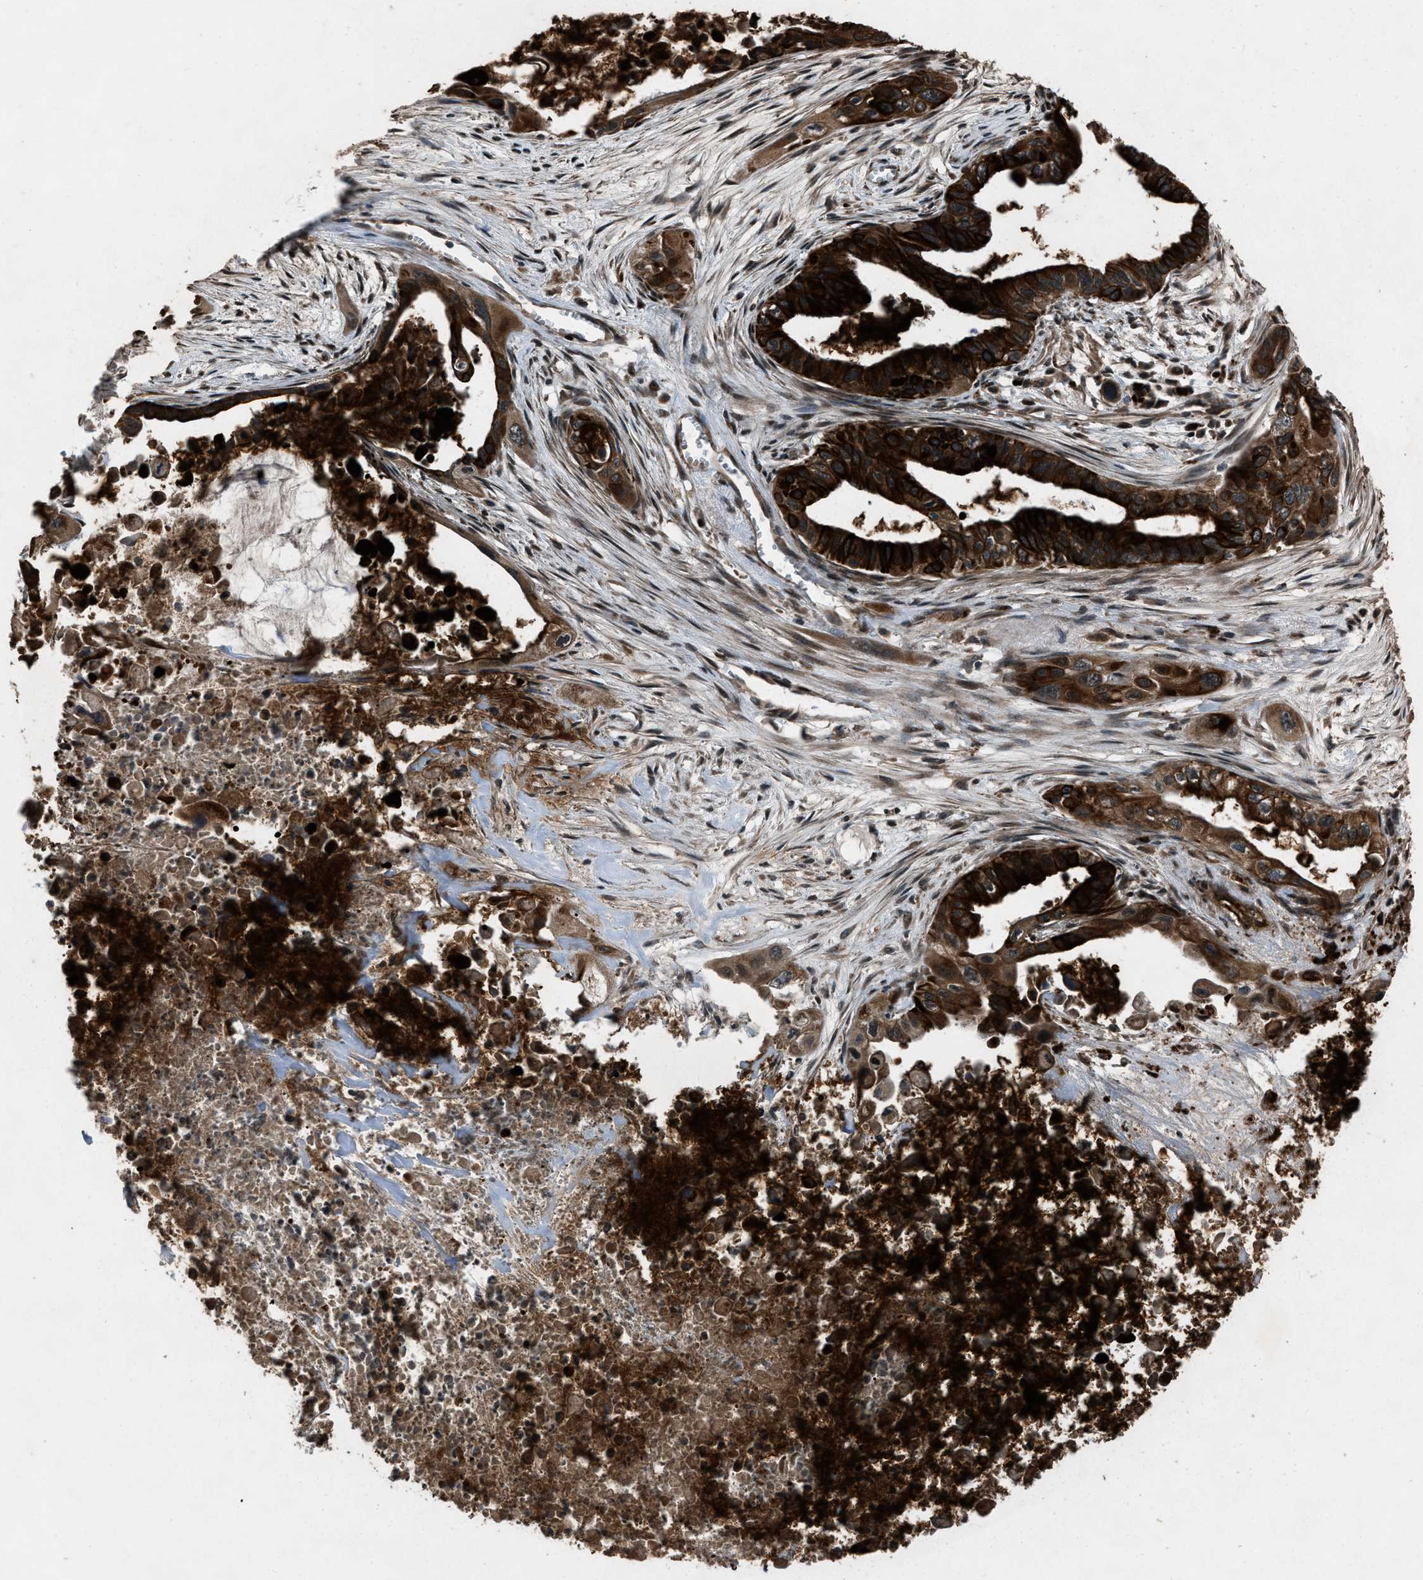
{"staining": {"intensity": "strong", "quantity": ">75%", "location": "cytoplasmic/membranous"}, "tissue": "pancreatic cancer", "cell_type": "Tumor cells", "image_type": "cancer", "snomed": [{"axis": "morphology", "description": "Adenocarcinoma, NOS"}, {"axis": "topography", "description": "Pancreas"}], "caption": "Immunohistochemistry (IHC) image of neoplastic tissue: human pancreatic adenocarcinoma stained using immunohistochemistry demonstrates high levels of strong protein expression localized specifically in the cytoplasmic/membranous of tumor cells, appearing as a cytoplasmic/membranous brown color.", "gene": "IRAK4", "patient": {"sex": "male", "age": 73}}